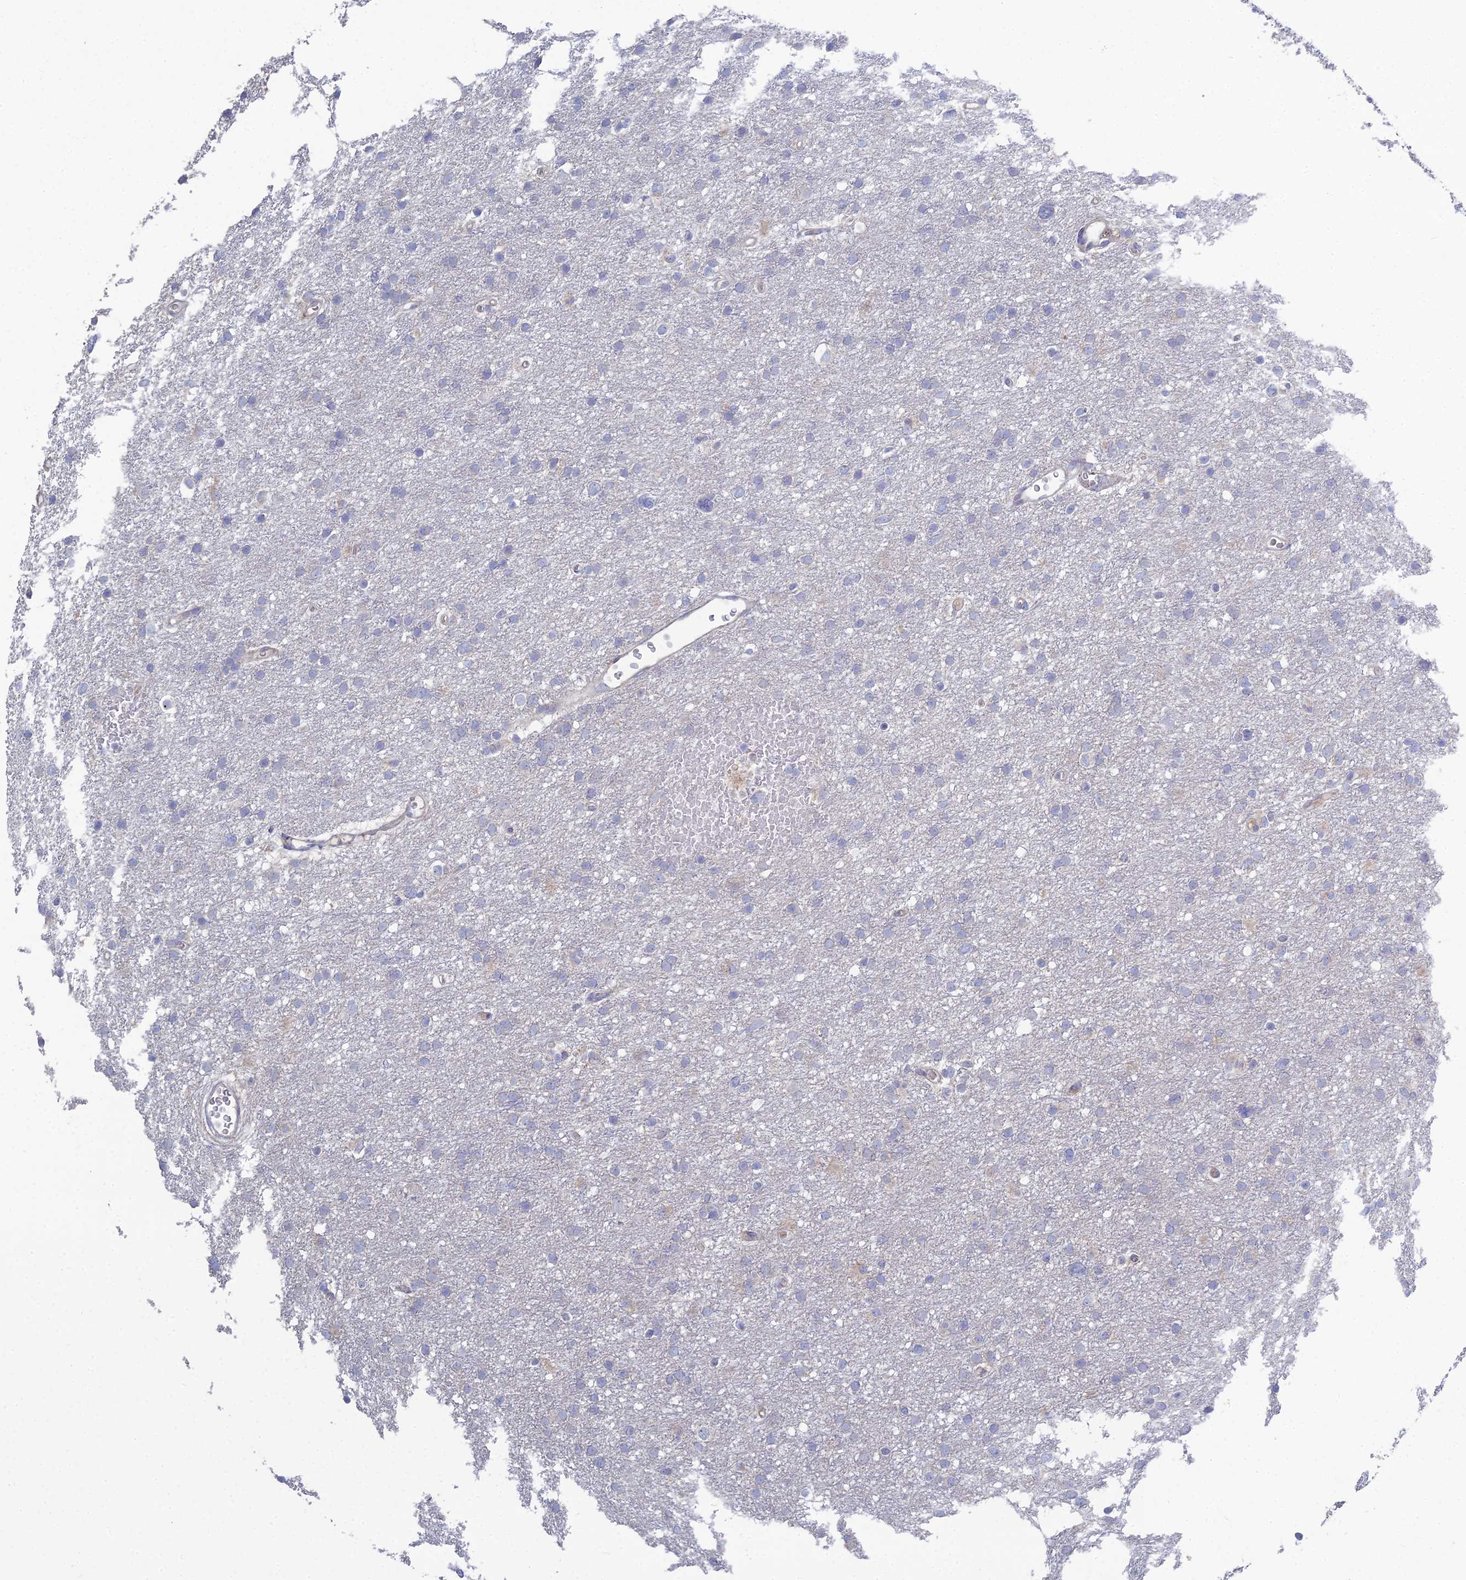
{"staining": {"intensity": "negative", "quantity": "none", "location": "none"}, "tissue": "glioma", "cell_type": "Tumor cells", "image_type": "cancer", "snomed": [{"axis": "morphology", "description": "Glioma, malignant, High grade"}, {"axis": "topography", "description": "Cerebral cortex"}], "caption": "Malignant glioma (high-grade) stained for a protein using IHC demonstrates no positivity tumor cells.", "gene": "TRAPPC6A", "patient": {"sex": "female", "age": 36}}